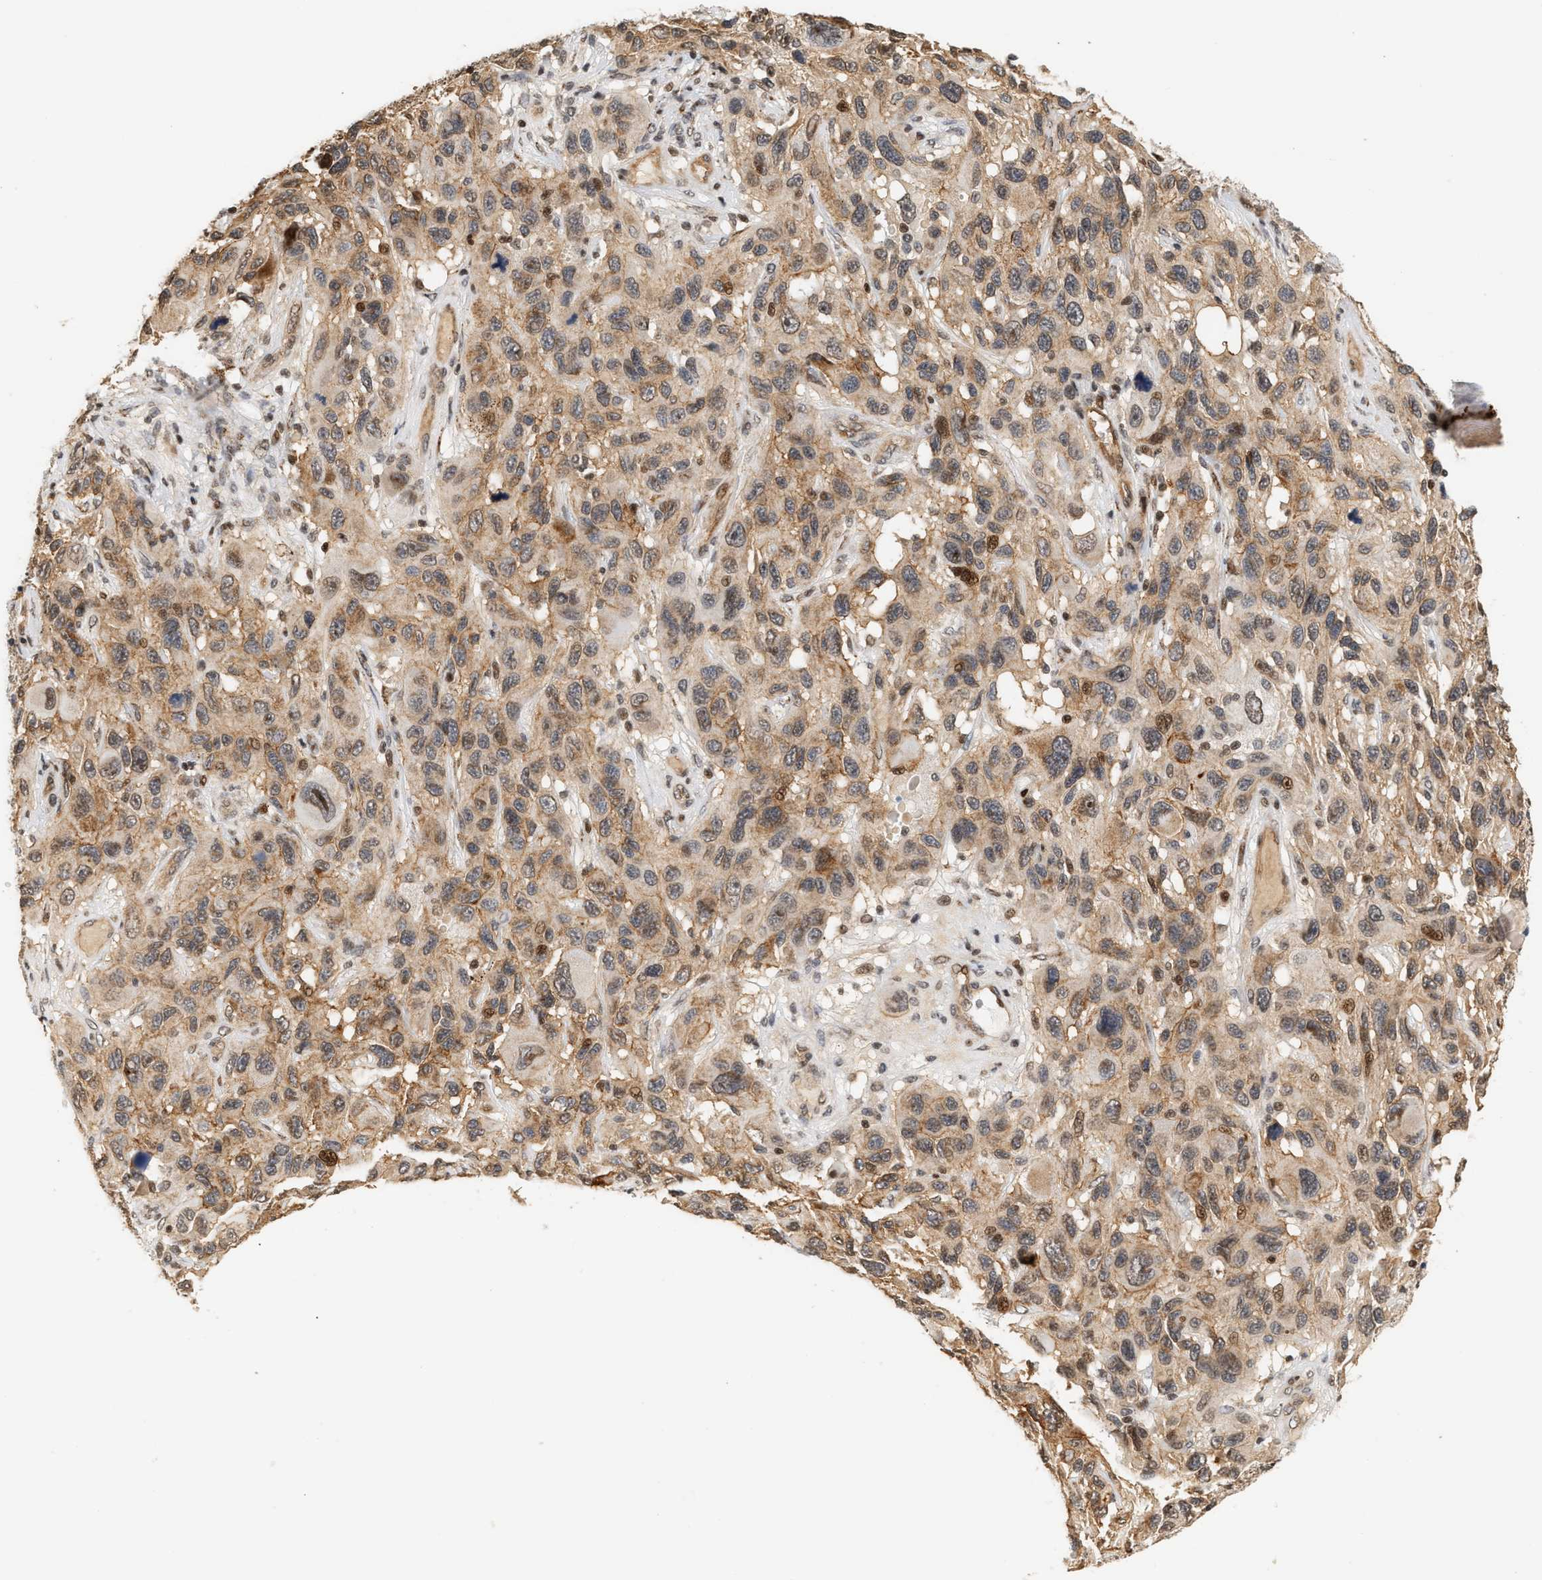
{"staining": {"intensity": "moderate", "quantity": ">75%", "location": "cytoplasmic/membranous,nuclear"}, "tissue": "melanoma", "cell_type": "Tumor cells", "image_type": "cancer", "snomed": [{"axis": "morphology", "description": "Malignant melanoma, NOS"}, {"axis": "topography", "description": "Skin"}], "caption": "Malignant melanoma stained with immunohistochemistry (IHC) displays moderate cytoplasmic/membranous and nuclear staining in approximately >75% of tumor cells.", "gene": "PLXND1", "patient": {"sex": "male", "age": 53}}